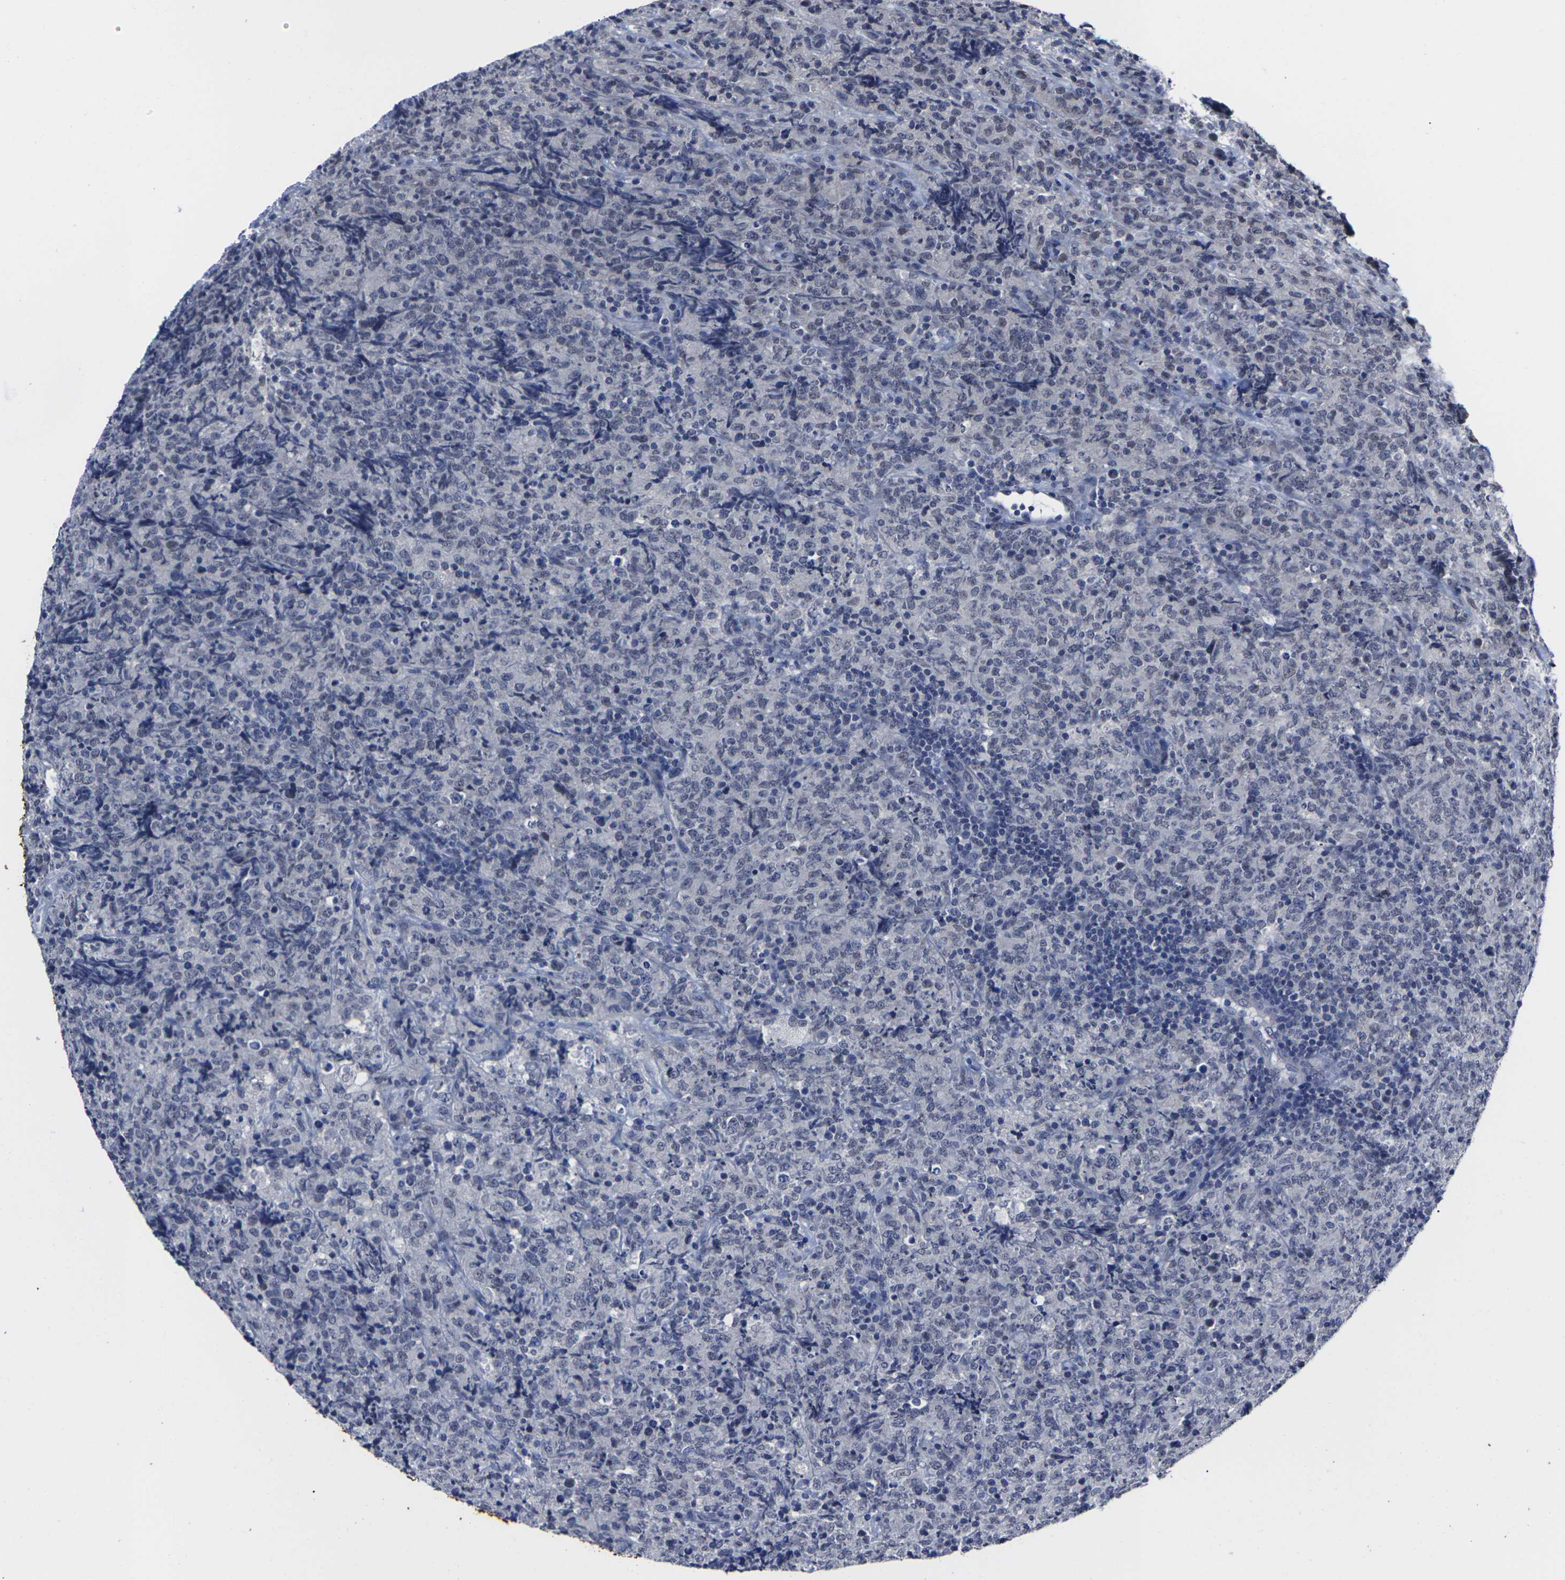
{"staining": {"intensity": "weak", "quantity": "<25%", "location": "nuclear"}, "tissue": "lymphoma", "cell_type": "Tumor cells", "image_type": "cancer", "snomed": [{"axis": "morphology", "description": "Malignant lymphoma, non-Hodgkin's type, High grade"}, {"axis": "topography", "description": "Tonsil"}], "caption": "Tumor cells are negative for brown protein staining in lymphoma. (DAB immunohistochemistry, high magnification).", "gene": "MSANTD4", "patient": {"sex": "female", "age": 36}}